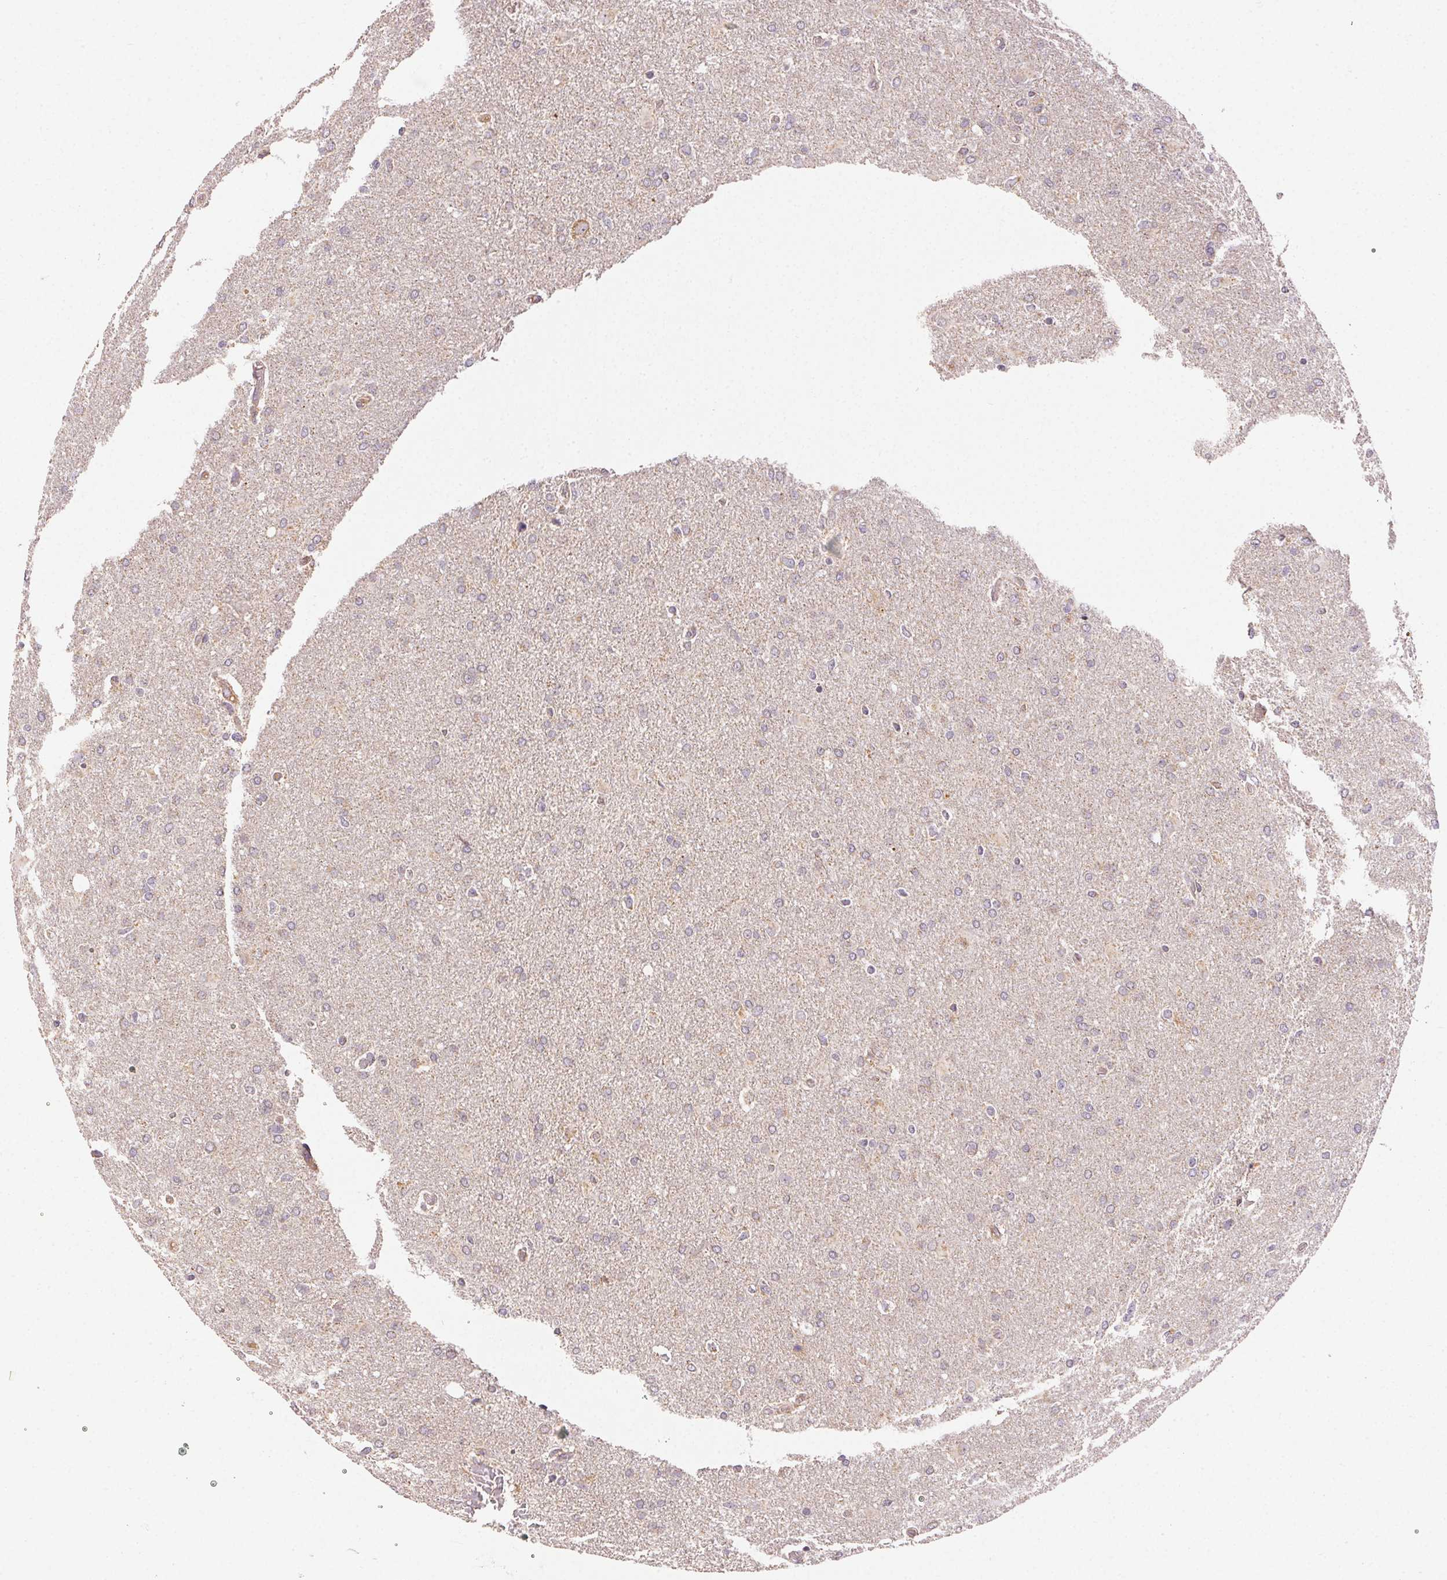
{"staining": {"intensity": "negative", "quantity": "none", "location": "none"}, "tissue": "glioma", "cell_type": "Tumor cells", "image_type": "cancer", "snomed": [{"axis": "morphology", "description": "Glioma, malignant, High grade"}, {"axis": "topography", "description": "Brain"}], "caption": "Immunohistochemistry of human glioma displays no expression in tumor cells. (DAB IHC visualized using brightfield microscopy, high magnification).", "gene": "CLASP1", "patient": {"sex": "male", "age": 68}}